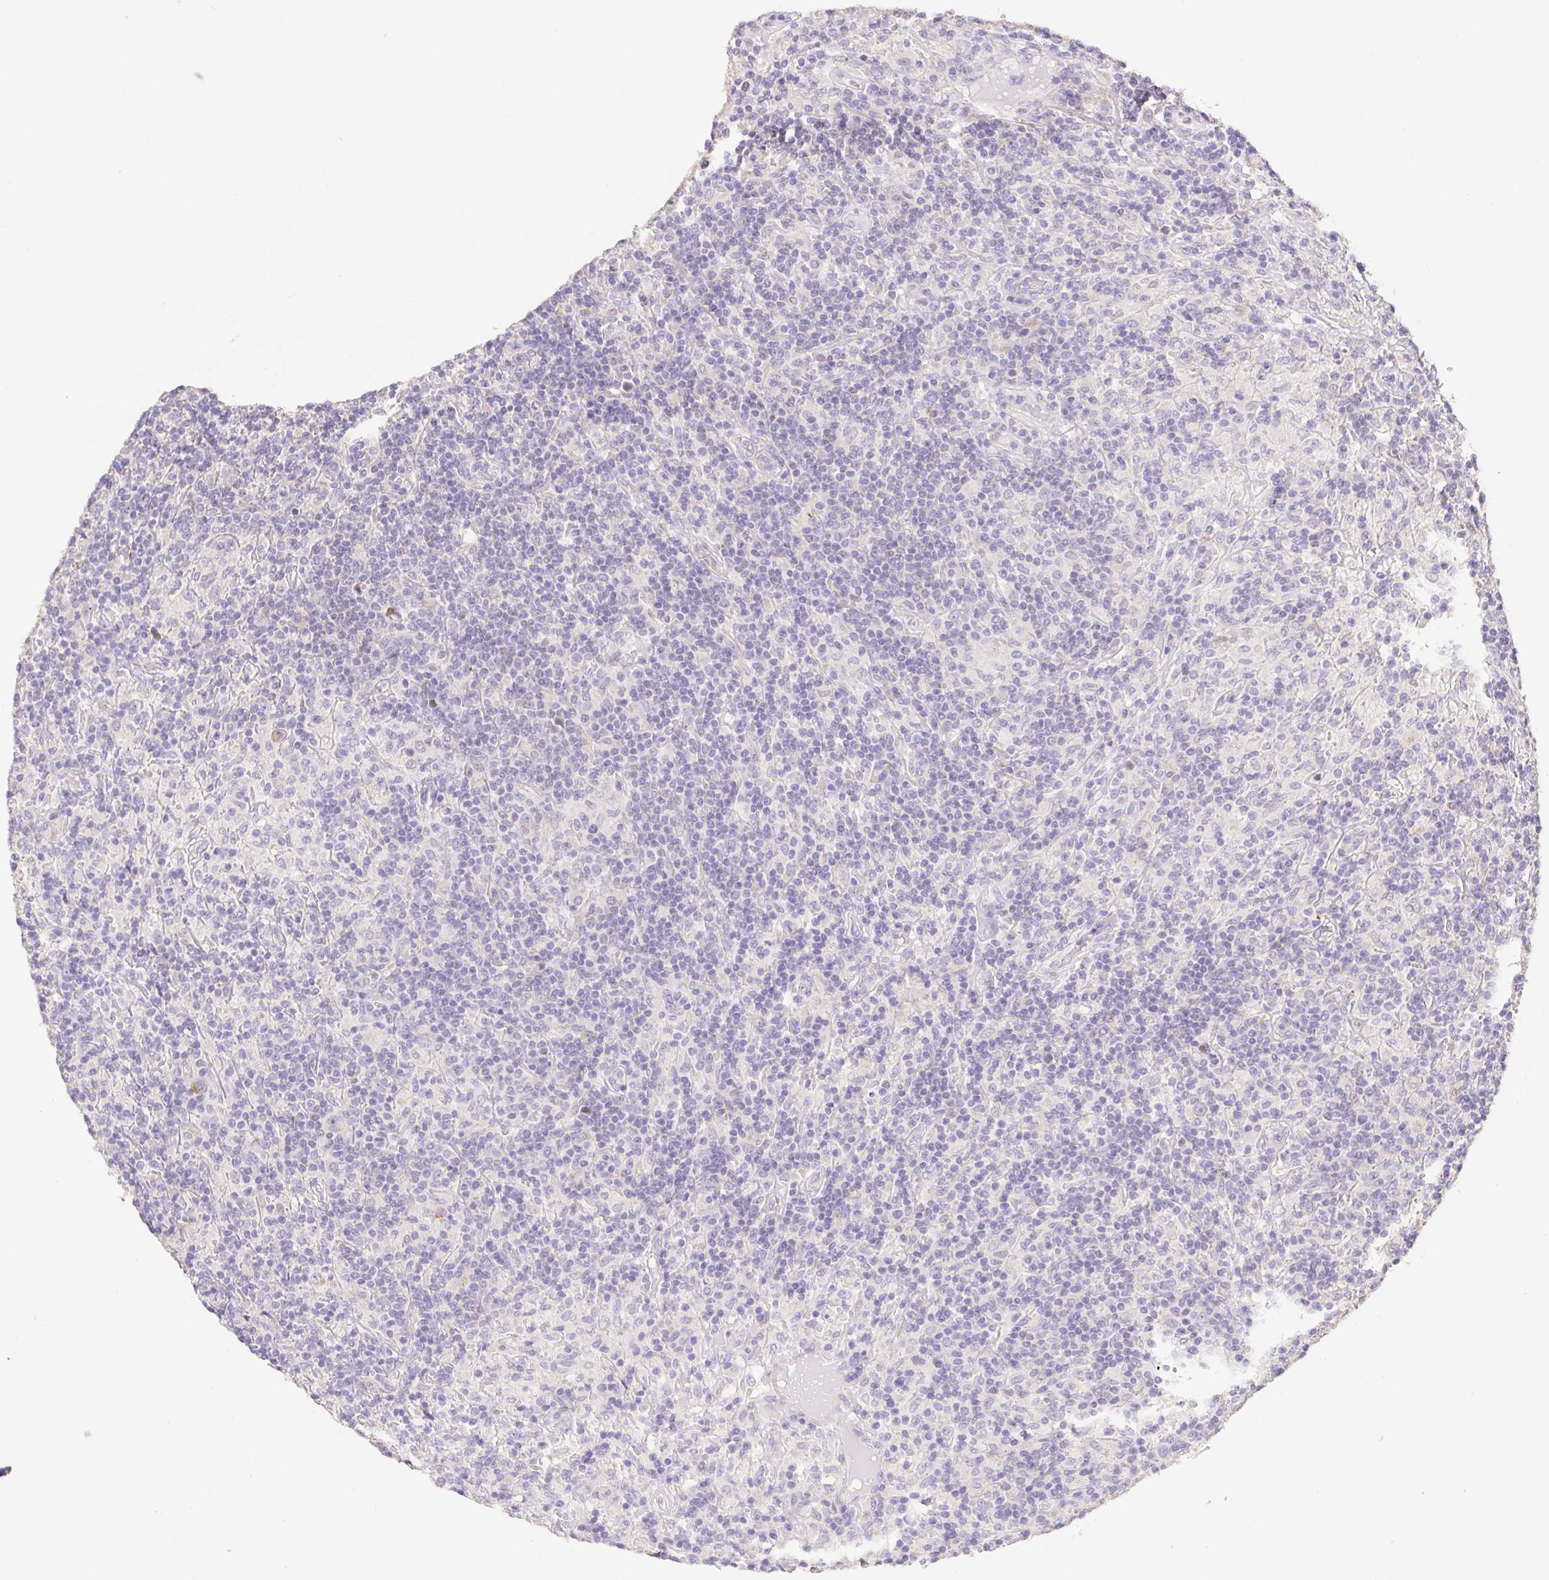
{"staining": {"intensity": "negative", "quantity": "none", "location": "none"}, "tissue": "lymphoma", "cell_type": "Tumor cells", "image_type": "cancer", "snomed": [{"axis": "morphology", "description": "Hodgkin's disease, NOS"}, {"axis": "topography", "description": "Lymph node"}], "caption": "Tumor cells are negative for protein expression in human lymphoma. The staining was performed using DAB to visualize the protein expression in brown, while the nuclei were stained in blue with hematoxylin (Magnification: 20x).", "gene": "COPZ2", "patient": {"sex": "male", "age": 70}}